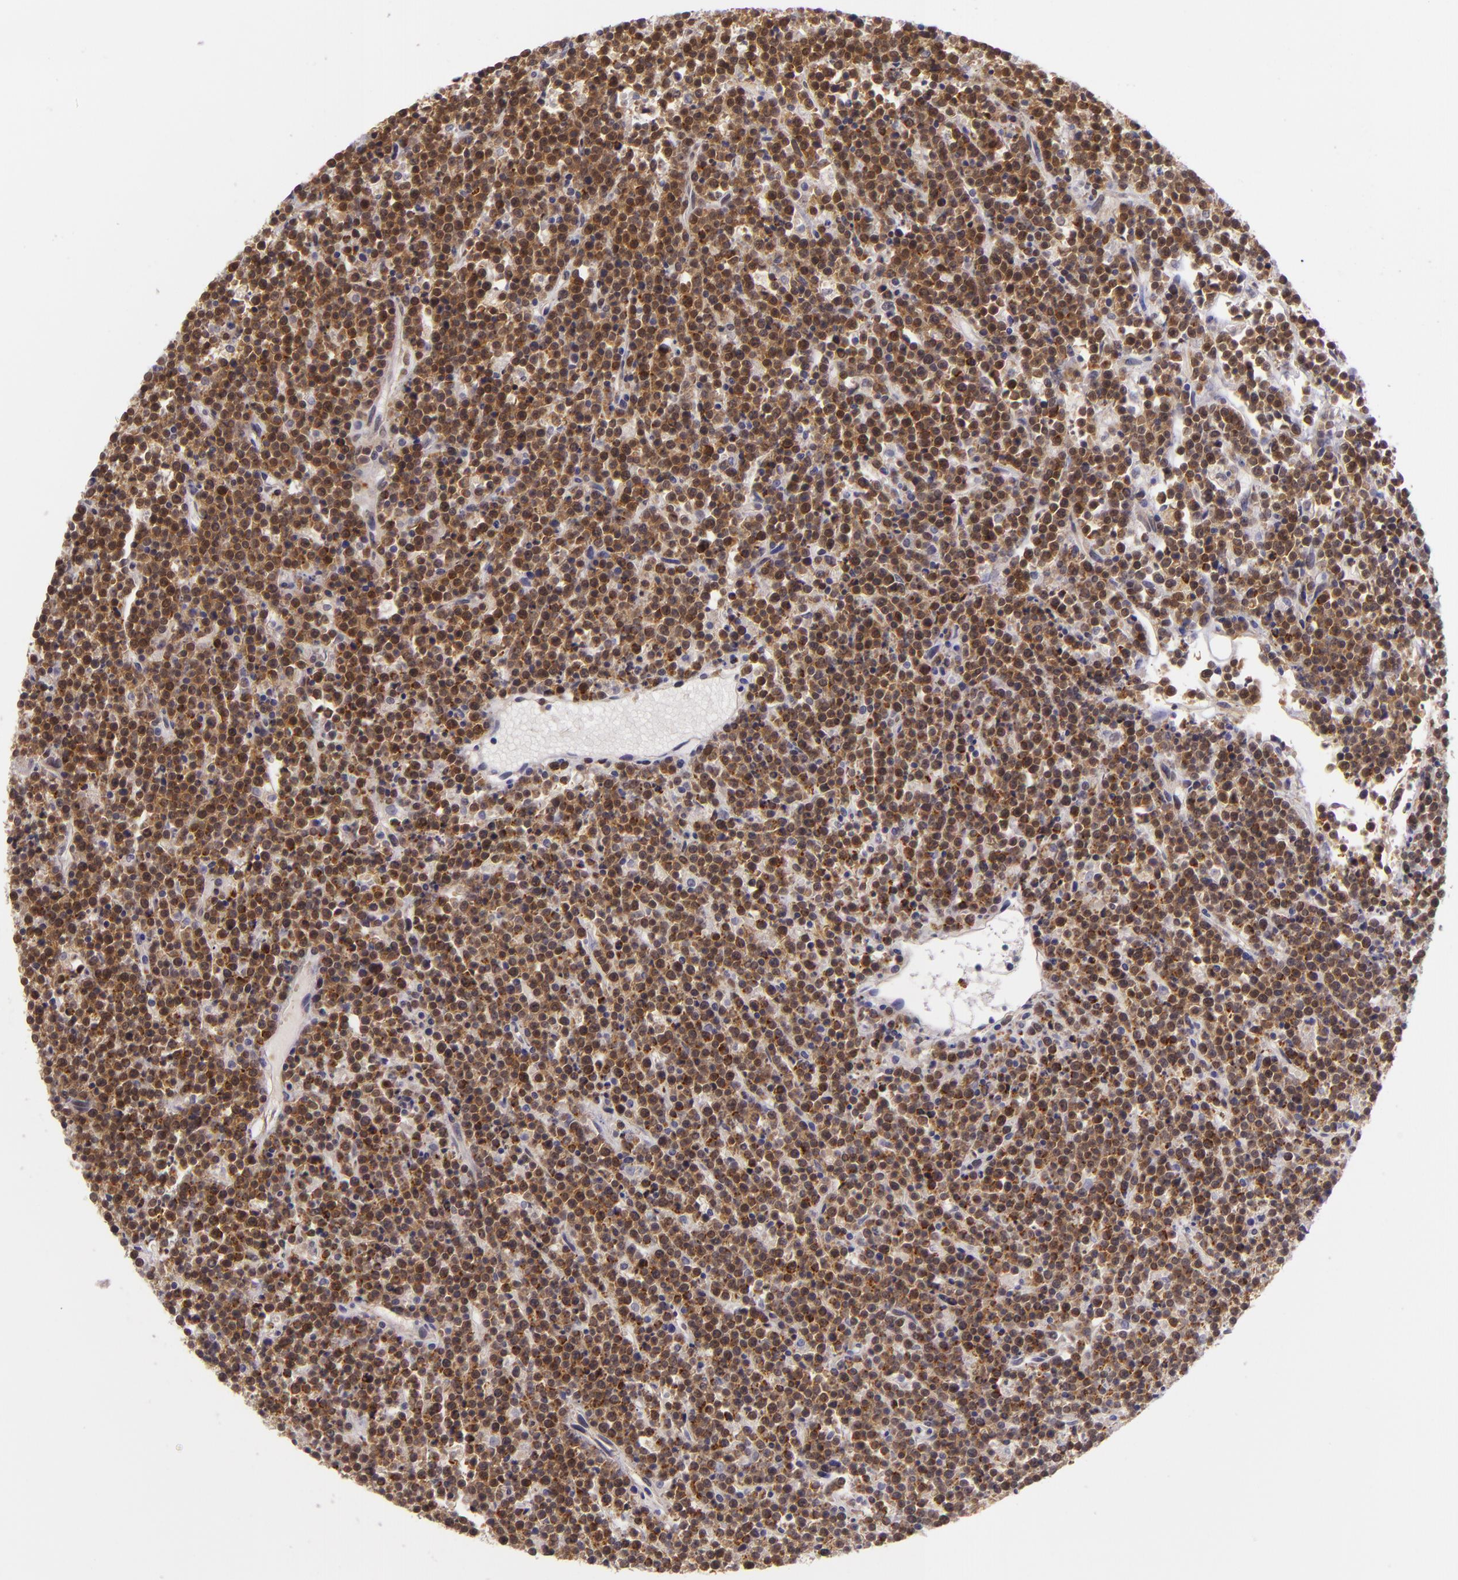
{"staining": {"intensity": "strong", "quantity": ">75%", "location": "nuclear"}, "tissue": "lymphoma", "cell_type": "Tumor cells", "image_type": "cancer", "snomed": [{"axis": "morphology", "description": "Malignant lymphoma, non-Hodgkin's type, High grade"}, {"axis": "topography", "description": "Ovary"}], "caption": "This is a photomicrograph of immunohistochemistry (IHC) staining of lymphoma, which shows strong expression in the nuclear of tumor cells.", "gene": "CSE1L", "patient": {"sex": "female", "age": 56}}